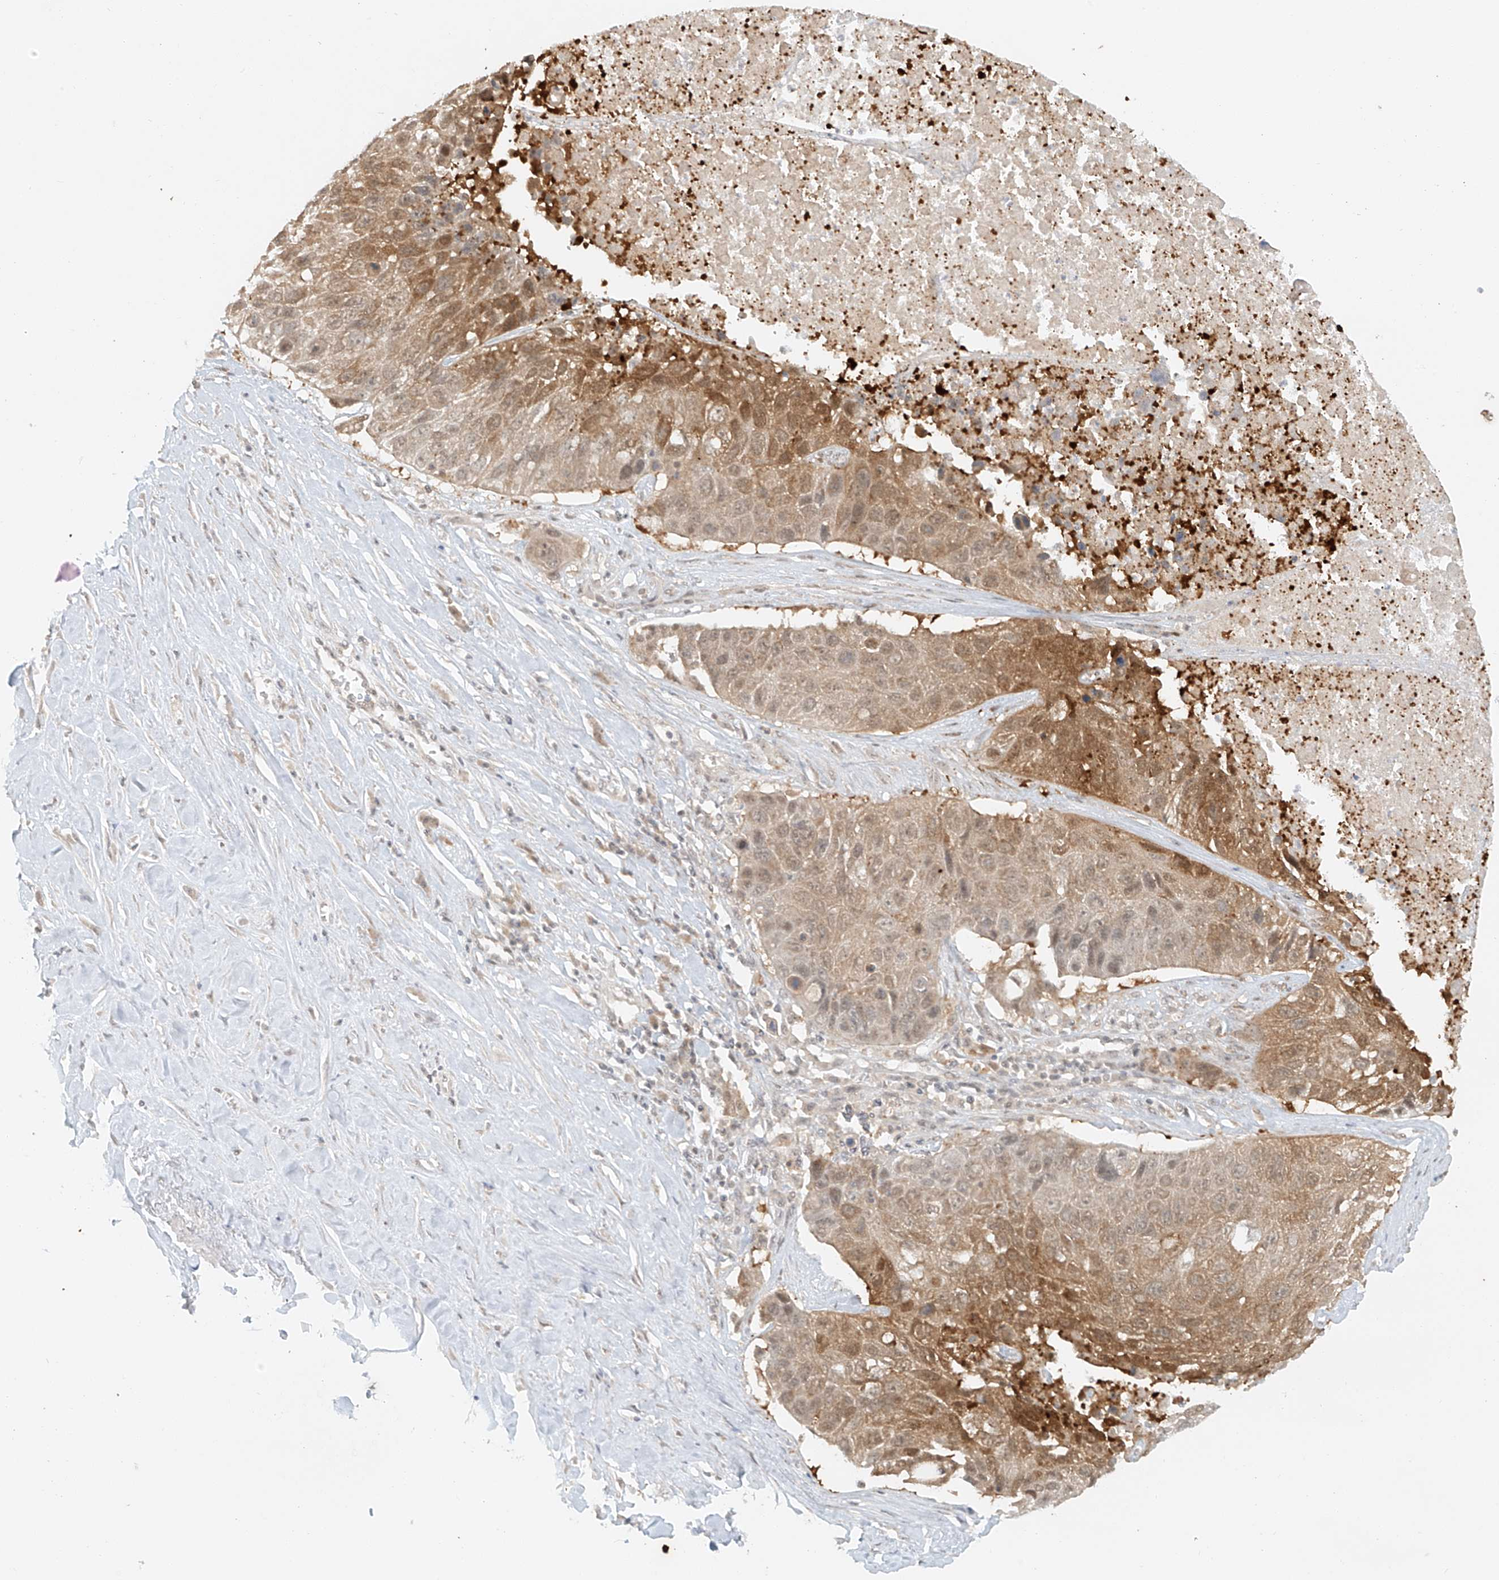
{"staining": {"intensity": "moderate", "quantity": ">75%", "location": "cytoplasmic/membranous"}, "tissue": "lung cancer", "cell_type": "Tumor cells", "image_type": "cancer", "snomed": [{"axis": "morphology", "description": "Squamous cell carcinoma, NOS"}, {"axis": "topography", "description": "Lung"}], "caption": "Lung cancer (squamous cell carcinoma) tissue shows moderate cytoplasmic/membranous staining in approximately >75% of tumor cells, visualized by immunohistochemistry.", "gene": "MIPEP", "patient": {"sex": "male", "age": 61}}